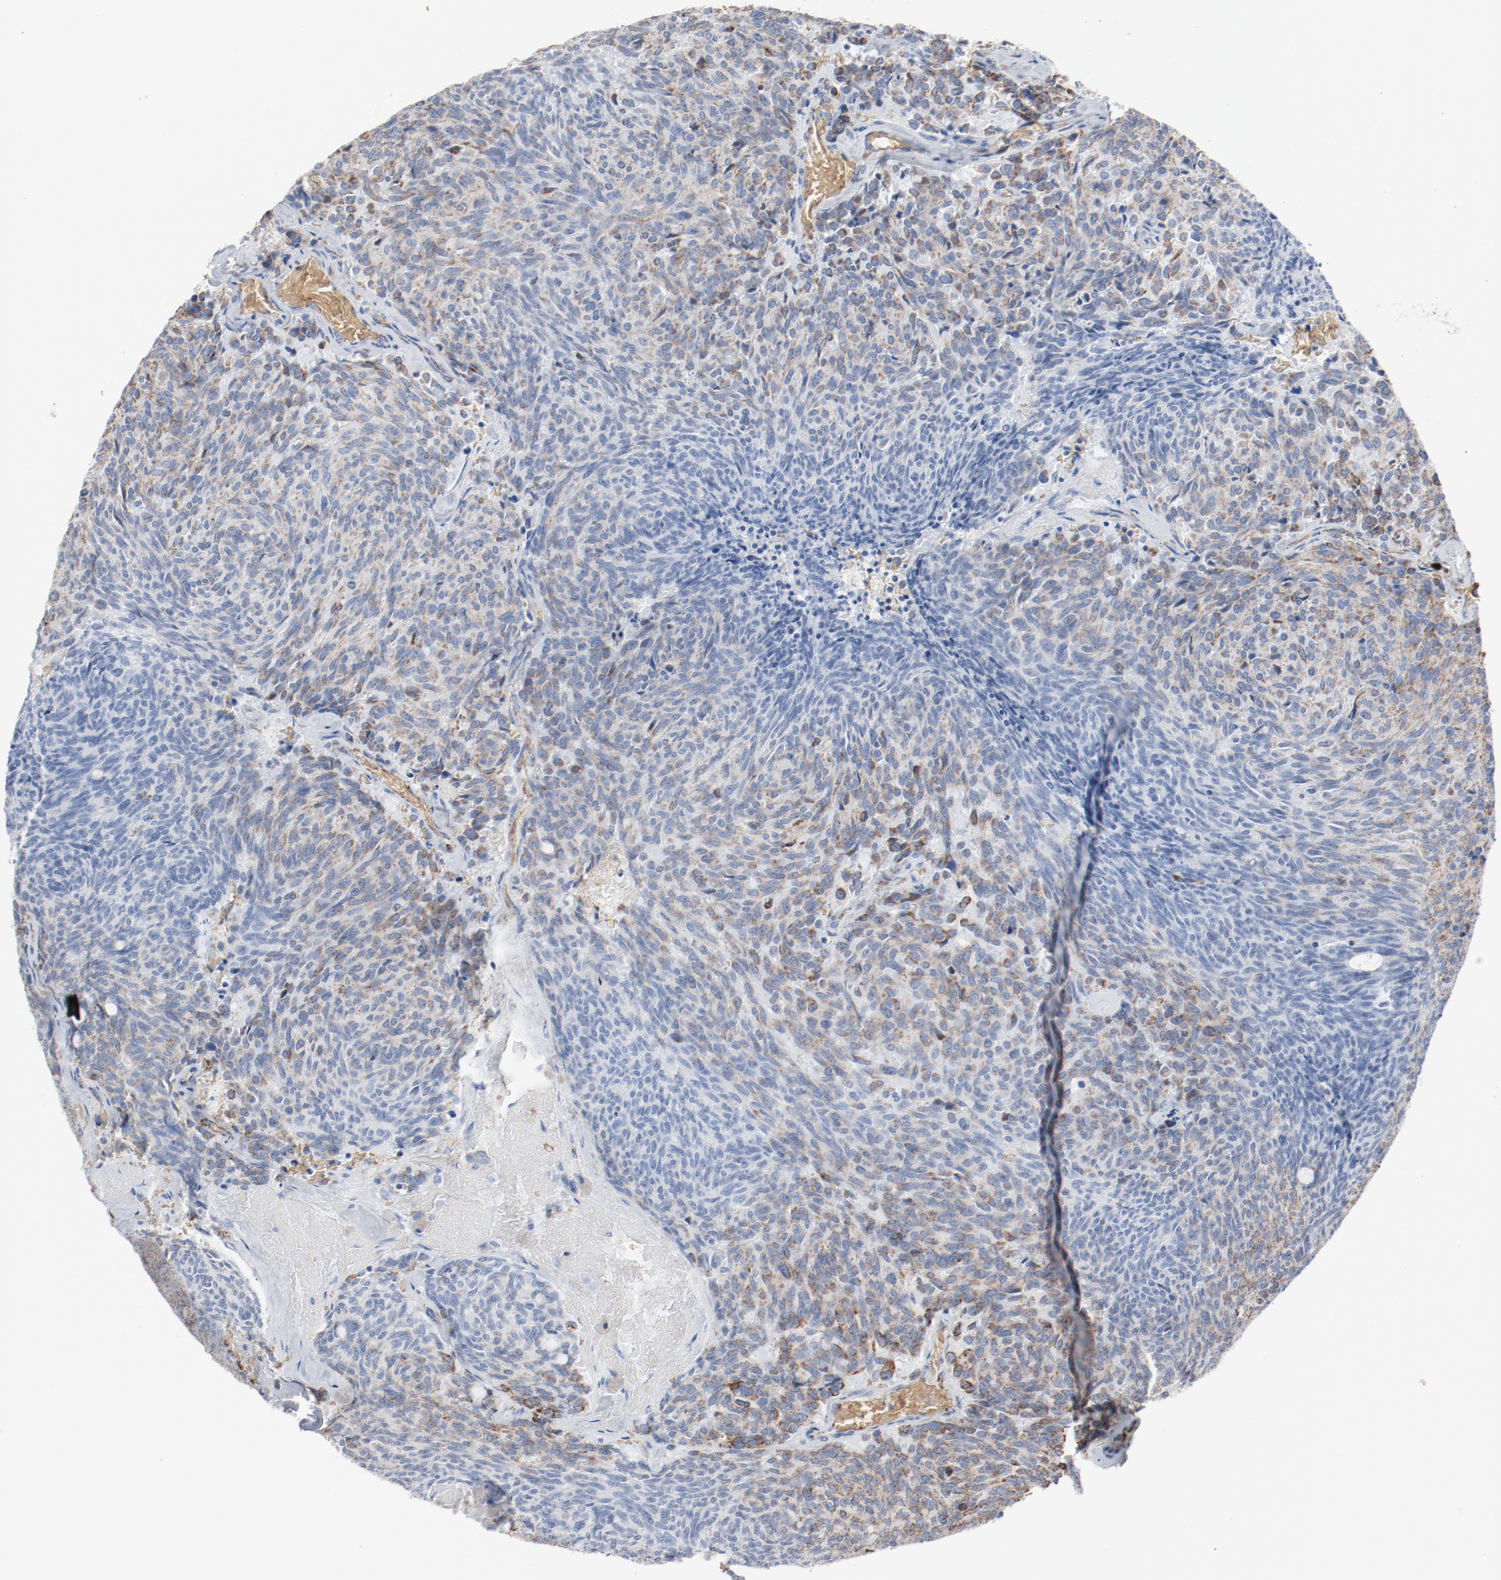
{"staining": {"intensity": "weak", "quantity": "25%-75%", "location": "cytoplasmic/membranous"}, "tissue": "carcinoid", "cell_type": "Tumor cells", "image_type": "cancer", "snomed": [{"axis": "morphology", "description": "Carcinoid, malignant, NOS"}, {"axis": "topography", "description": "Pancreas"}], "caption": "Malignant carcinoid was stained to show a protein in brown. There is low levels of weak cytoplasmic/membranous expression in about 25%-75% of tumor cells.", "gene": "NDUFB8", "patient": {"sex": "female", "age": 54}}